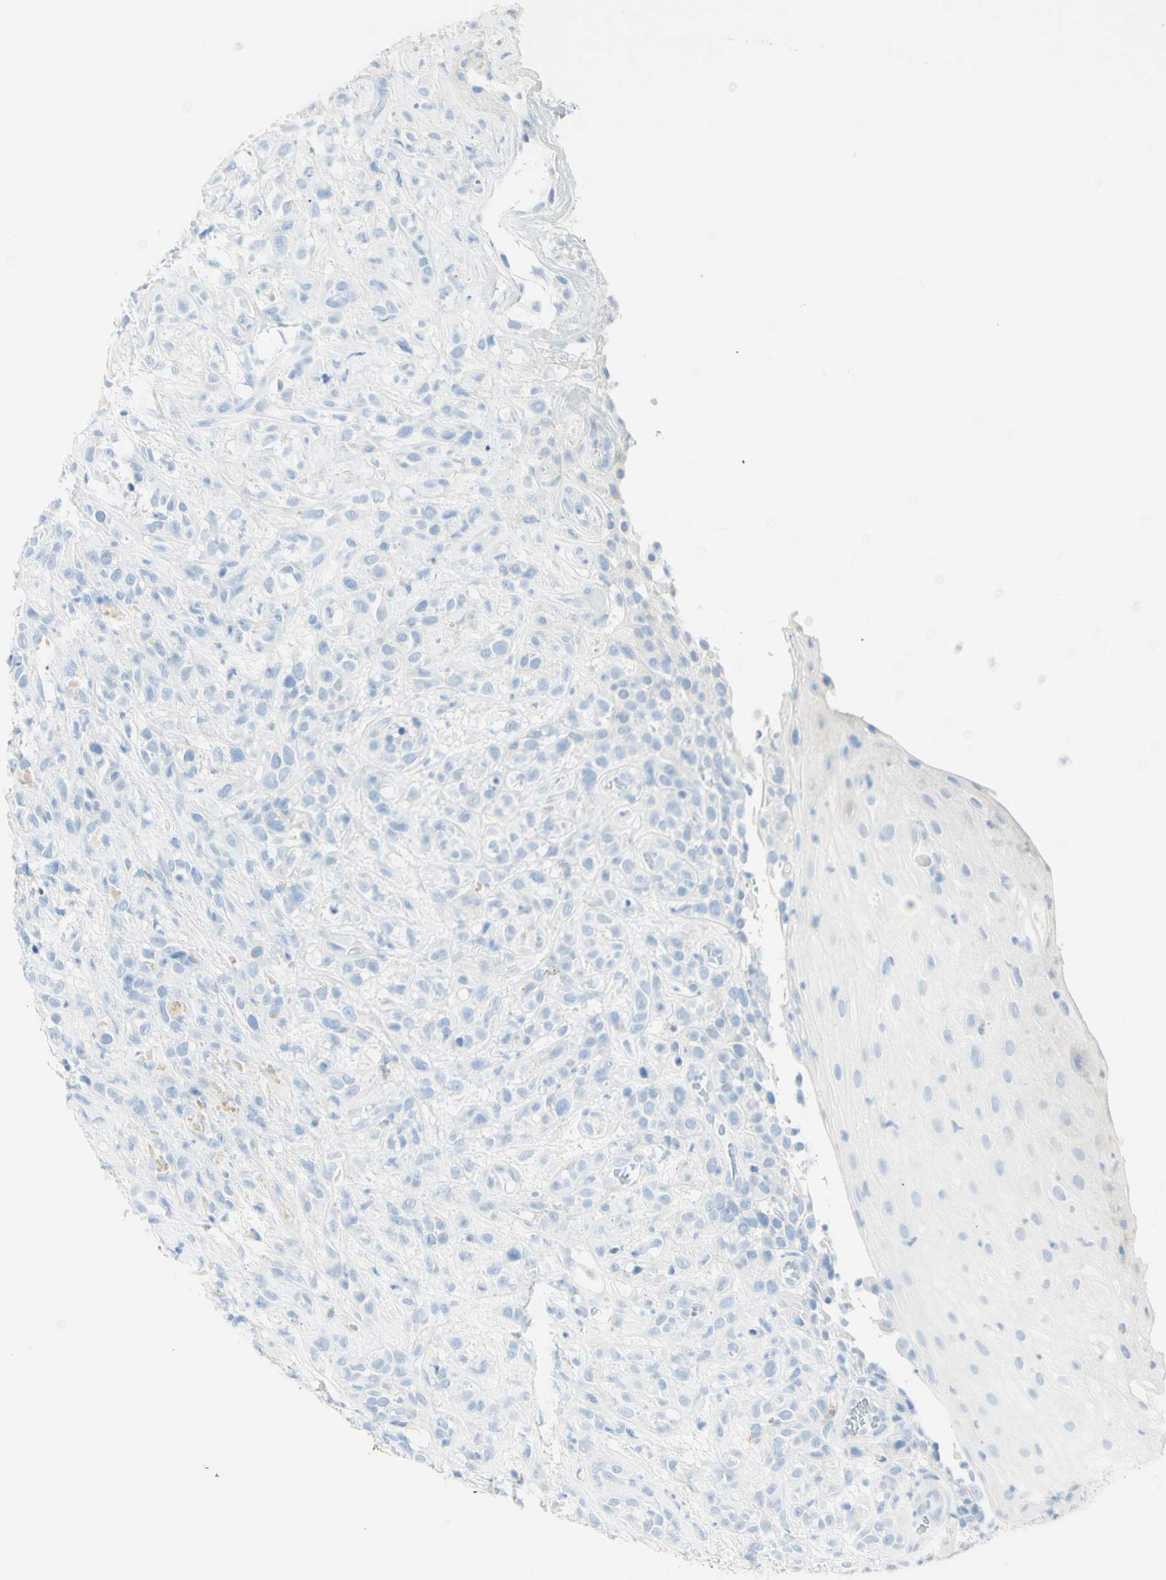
{"staining": {"intensity": "negative", "quantity": "none", "location": "none"}, "tissue": "head and neck cancer", "cell_type": "Tumor cells", "image_type": "cancer", "snomed": [{"axis": "morphology", "description": "Normal tissue, NOS"}, {"axis": "morphology", "description": "Squamous cell carcinoma, NOS"}, {"axis": "topography", "description": "Cartilage tissue"}, {"axis": "topography", "description": "Head-Neck"}], "caption": "An image of human squamous cell carcinoma (head and neck) is negative for staining in tumor cells. The staining is performed using DAB brown chromogen with nuclei counter-stained in using hematoxylin.", "gene": "LETM1", "patient": {"sex": "male", "age": 62}}